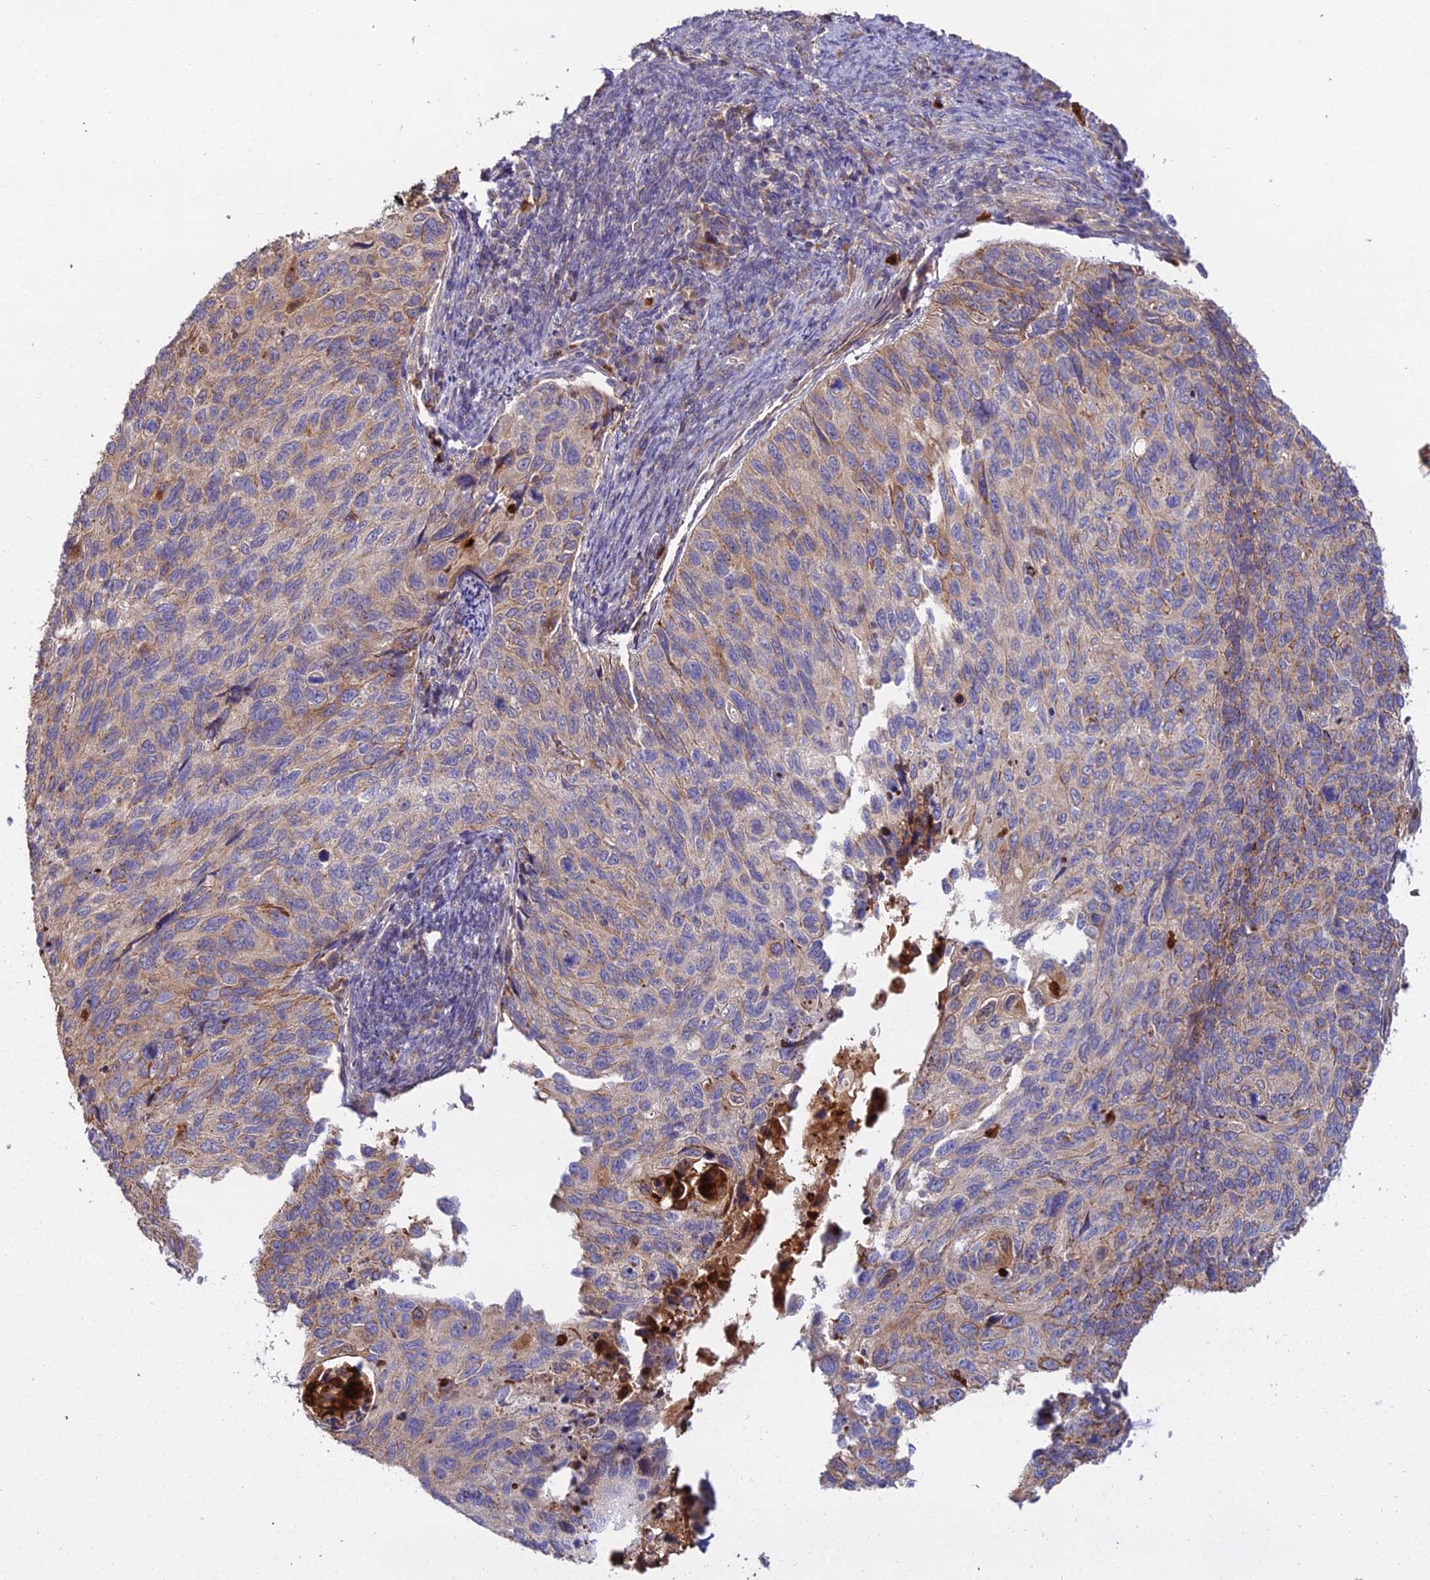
{"staining": {"intensity": "weak", "quantity": "25%-75%", "location": "cytoplasmic/membranous"}, "tissue": "cervical cancer", "cell_type": "Tumor cells", "image_type": "cancer", "snomed": [{"axis": "morphology", "description": "Squamous cell carcinoma, NOS"}, {"axis": "topography", "description": "Cervix"}], "caption": "Cervical squamous cell carcinoma stained for a protein (brown) exhibits weak cytoplasmic/membranous positive expression in approximately 25%-75% of tumor cells.", "gene": "EID2", "patient": {"sex": "female", "age": 70}}